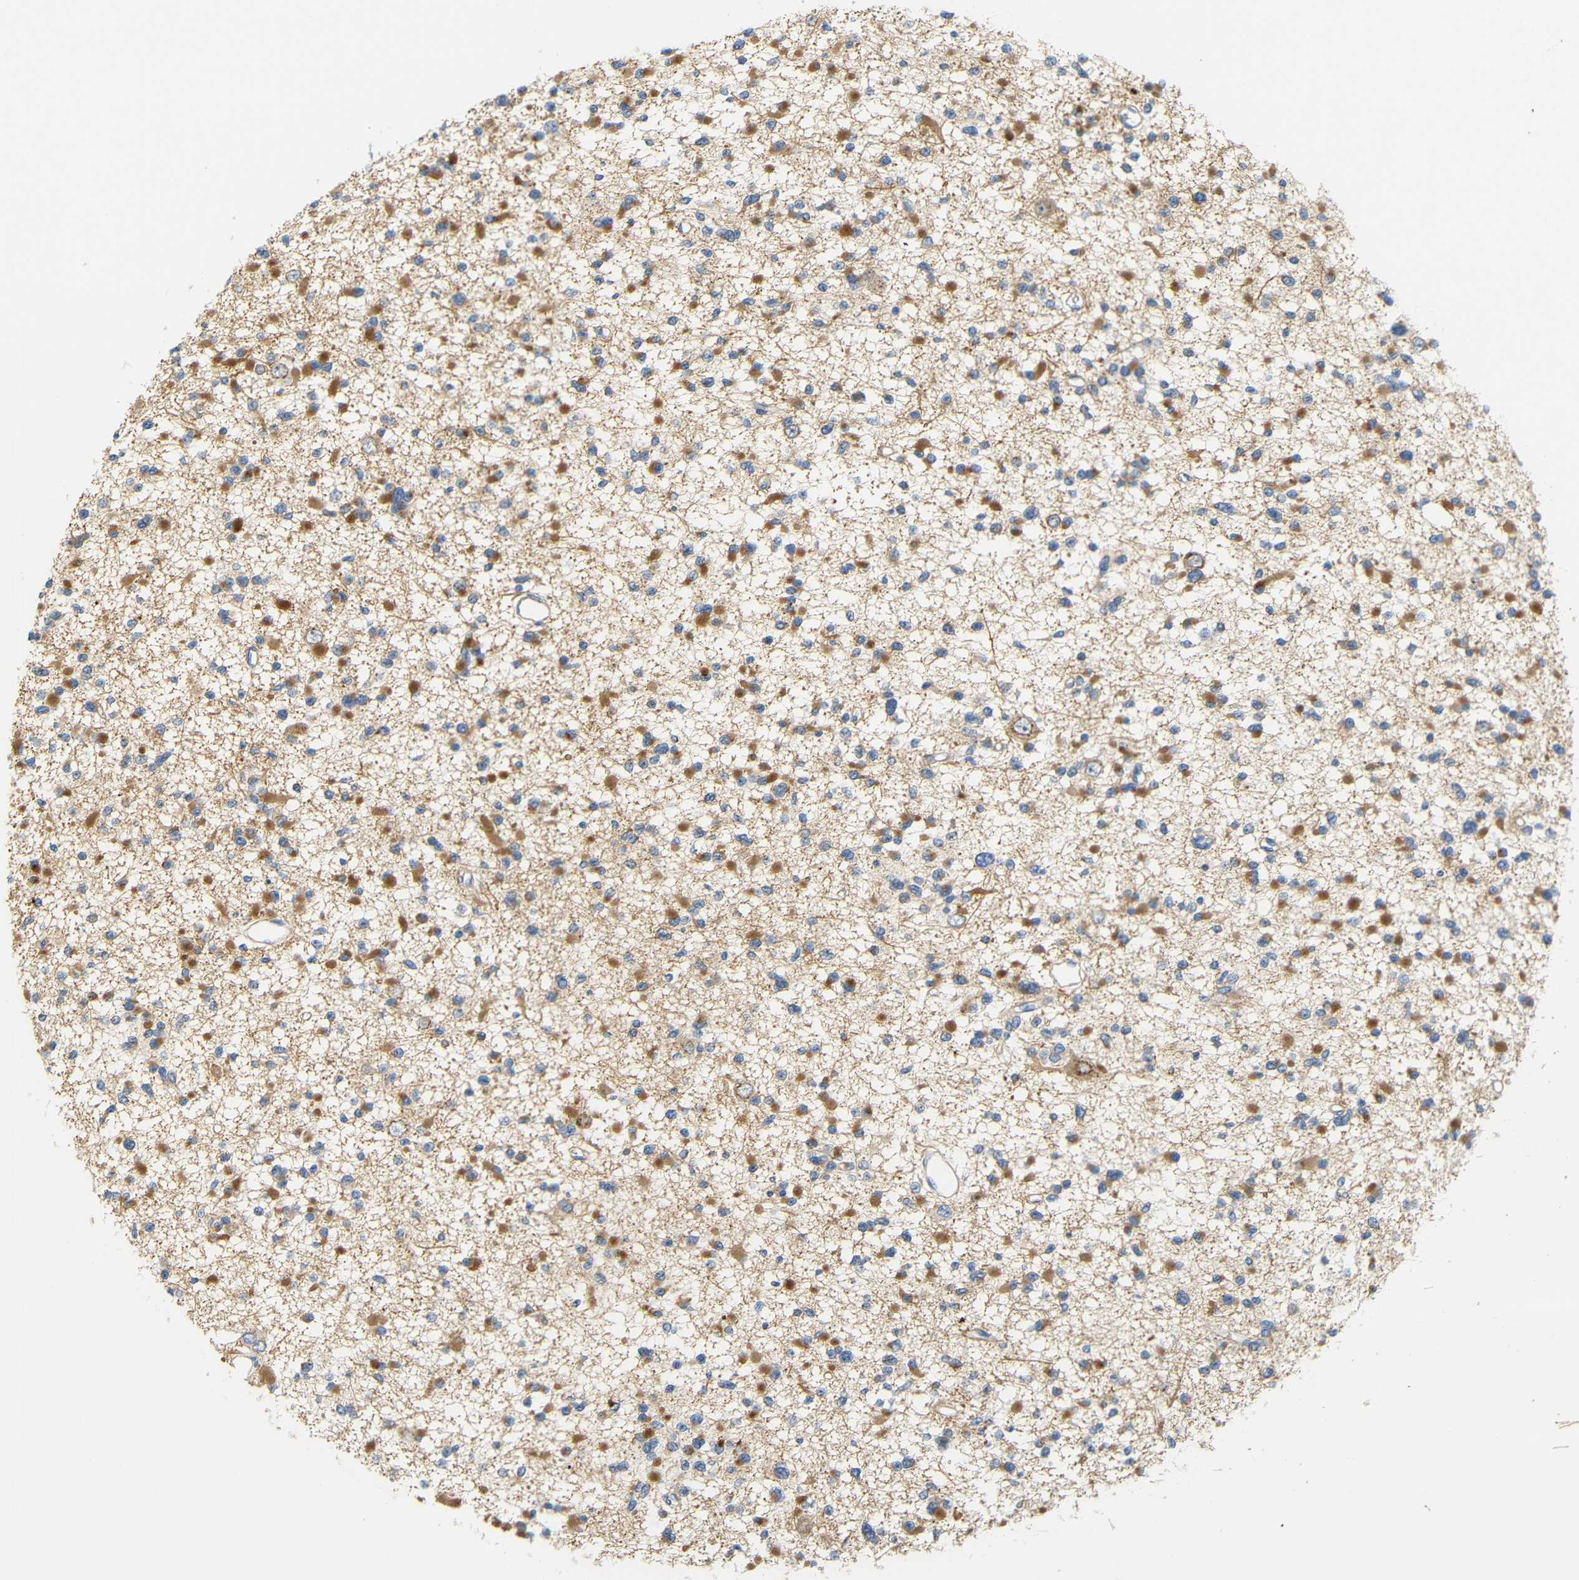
{"staining": {"intensity": "moderate", "quantity": "25%-75%", "location": "cytoplasmic/membranous"}, "tissue": "glioma", "cell_type": "Tumor cells", "image_type": "cancer", "snomed": [{"axis": "morphology", "description": "Glioma, malignant, Low grade"}, {"axis": "topography", "description": "Brain"}], "caption": "The image displays staining of malignant low-grade glioma, revealing moderate cytoplasmic/membranous protein expression (brown color) within tumor cells. (IHC, brightfield microscopy, high magnification).", "gene": "STMN3", "patient": {"sex": "female", "age": 22}}